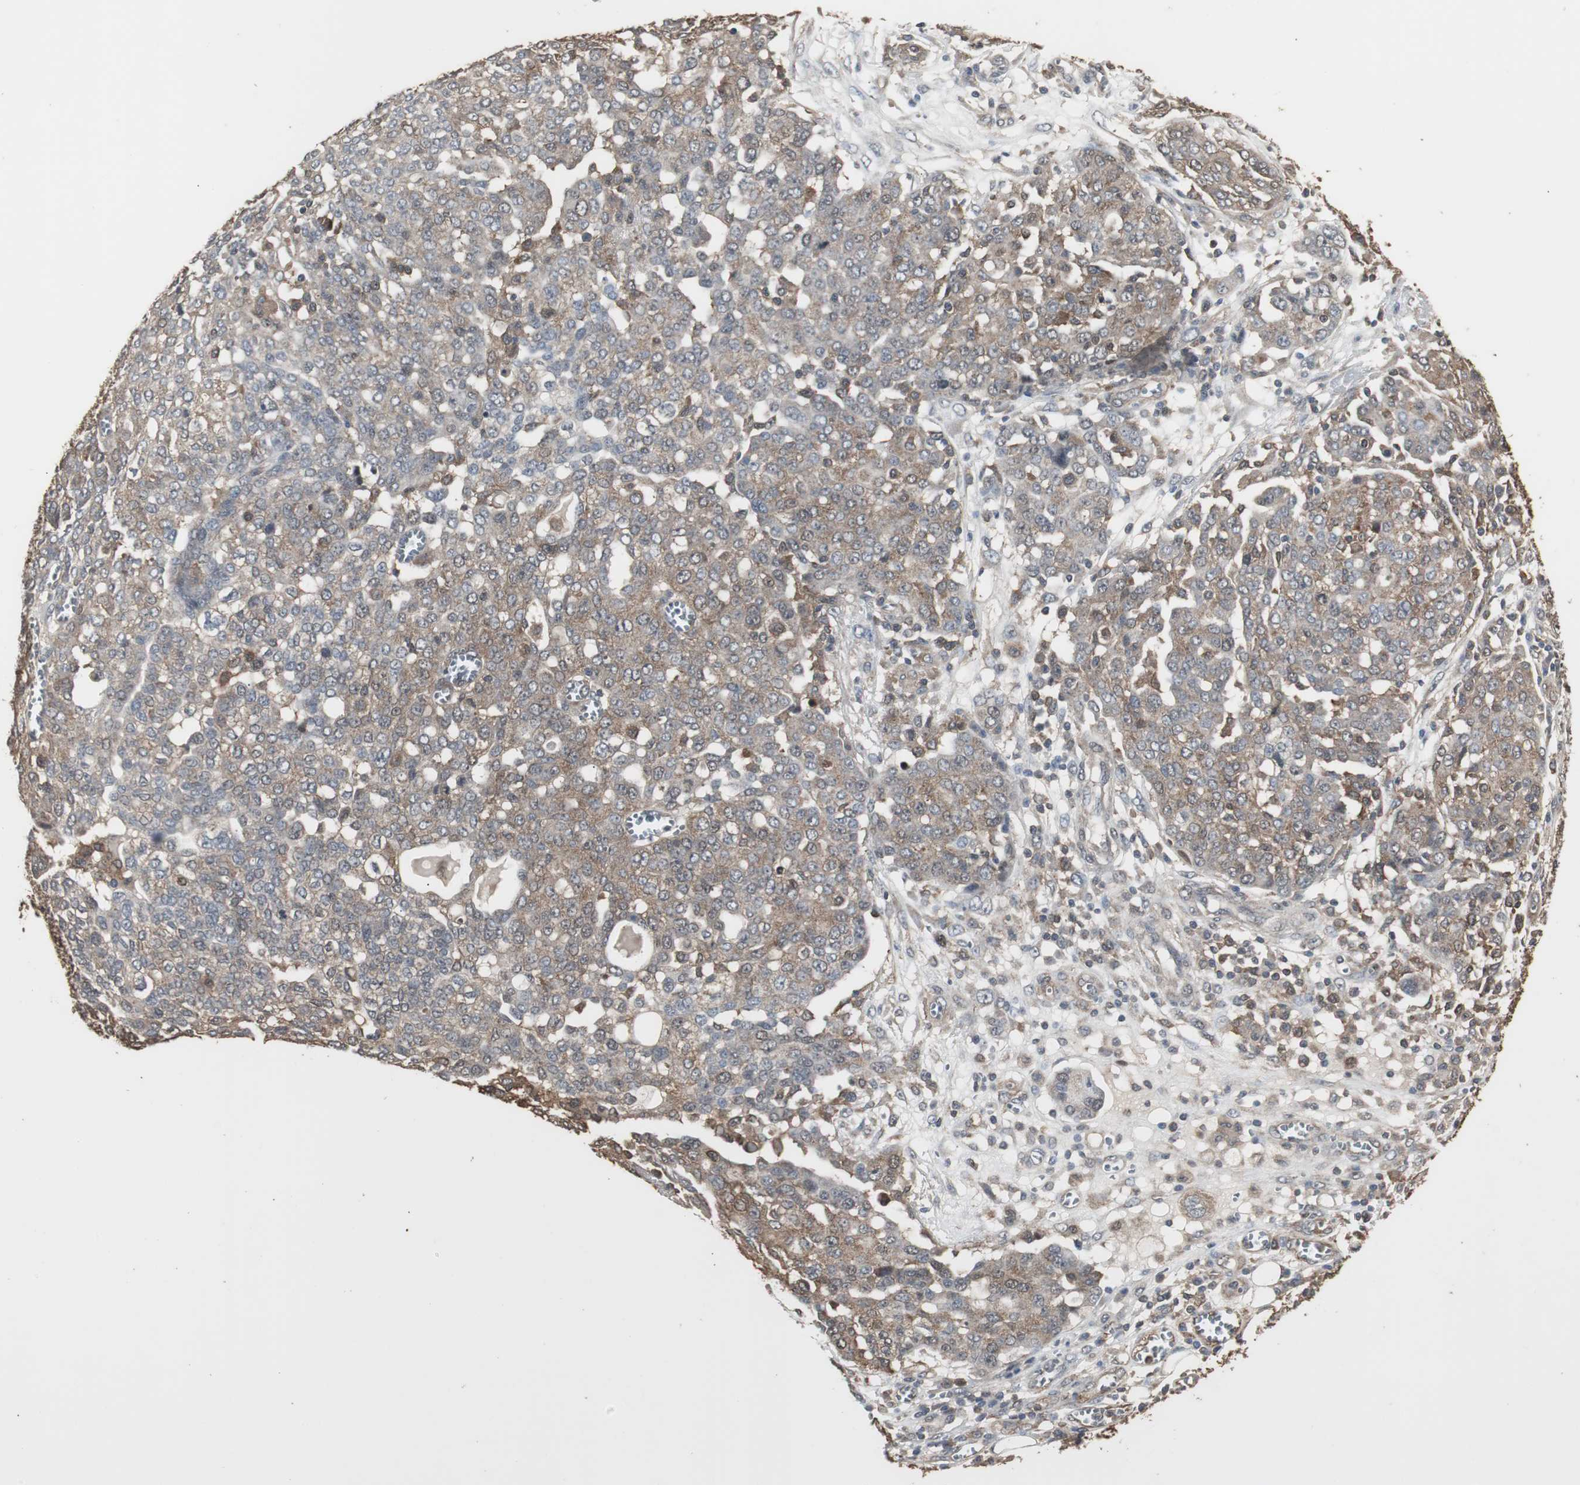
{"staining": {"intensity": "weak", "quantity": ">75%", "location": "cytoplasmic/membranous"}, "tissue": "ovarian cancer", "cell_type": "Tumor cells", "image_type": "cancer", "snomed": [{"axis": "morphology", "description": "Cystadenocarcinoma, serous, NOS"}, {"axis": "topography", "description": "Soft tissue"}, {"axis": "topography", "description": "Ovary"}], "caption": "DAB immunohistochemical staining of human ovarian cancer (serous cystadenocarcinoma) shows weak cytoplasmic/membranous protein positivity in about >75% of tumor cells. (Stains: DAB in brown, nuclei in blue, Microscopy: brightfield microscopy at high magnification).", "gene": "HPRT1", "patient": {"sex": "female", "age": 57}}